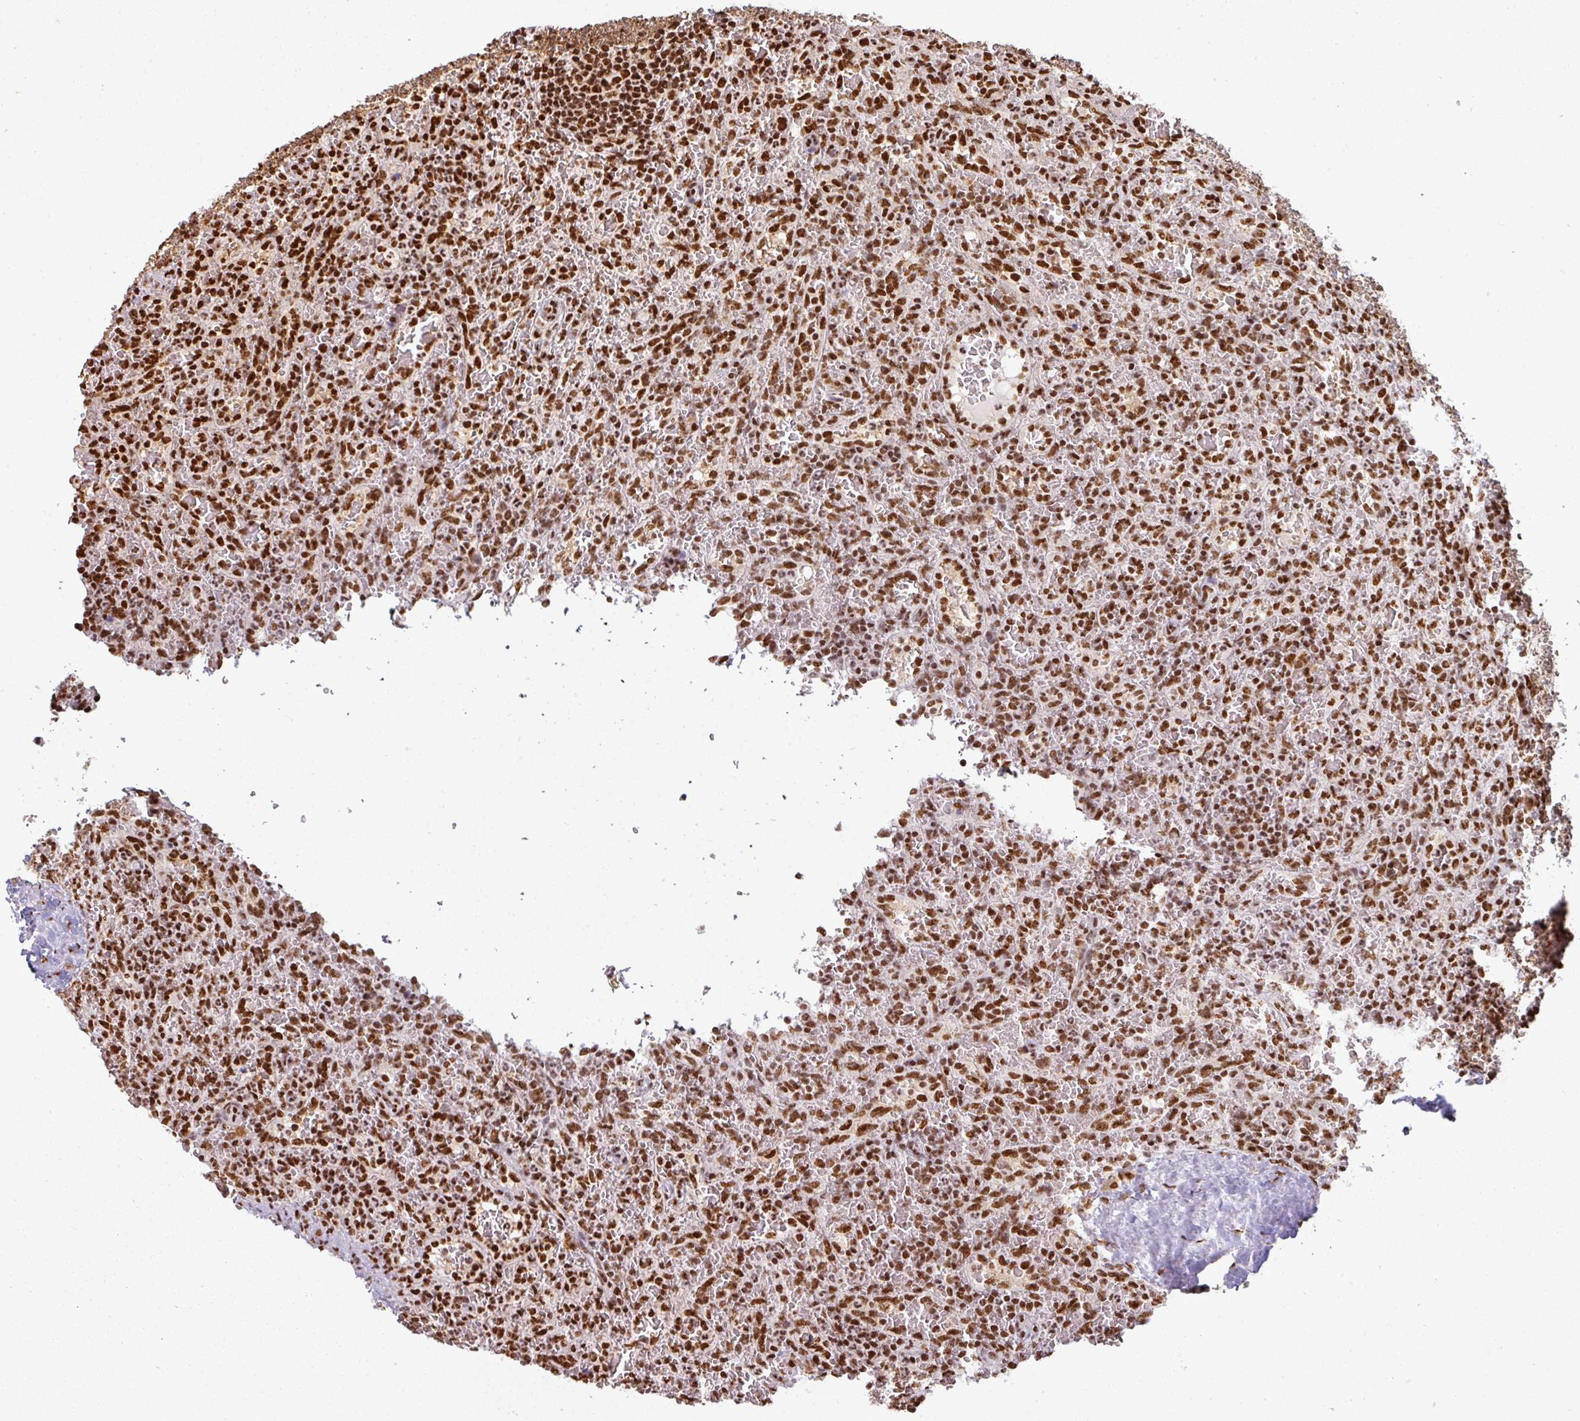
{"staining": {"intensity": "strong", "quantity": ">75%", "location": "nuclear"}, "tissue": "lymphoma", "cell_type": "Tumor cells", "image_type": "cancer", "snomed": [{"axis": "morphology", "description": "Malignant lymphoma, non-Hodgkin's type, Low grade"}, {"axis": "topography", "description": "Spleen"}], "caption": "Immunohistochemistry (IHC) of human malignant lymphoma, non-Hodgkin's type (low-grade) reveals high levels of strong nuclear staining in approximately >75% of tumor cells. (brown staining indicates protein expression, while blue staining denotes nuclei).", "gene": "SIK3", "patient": {"sex": "female", "age": 64}}